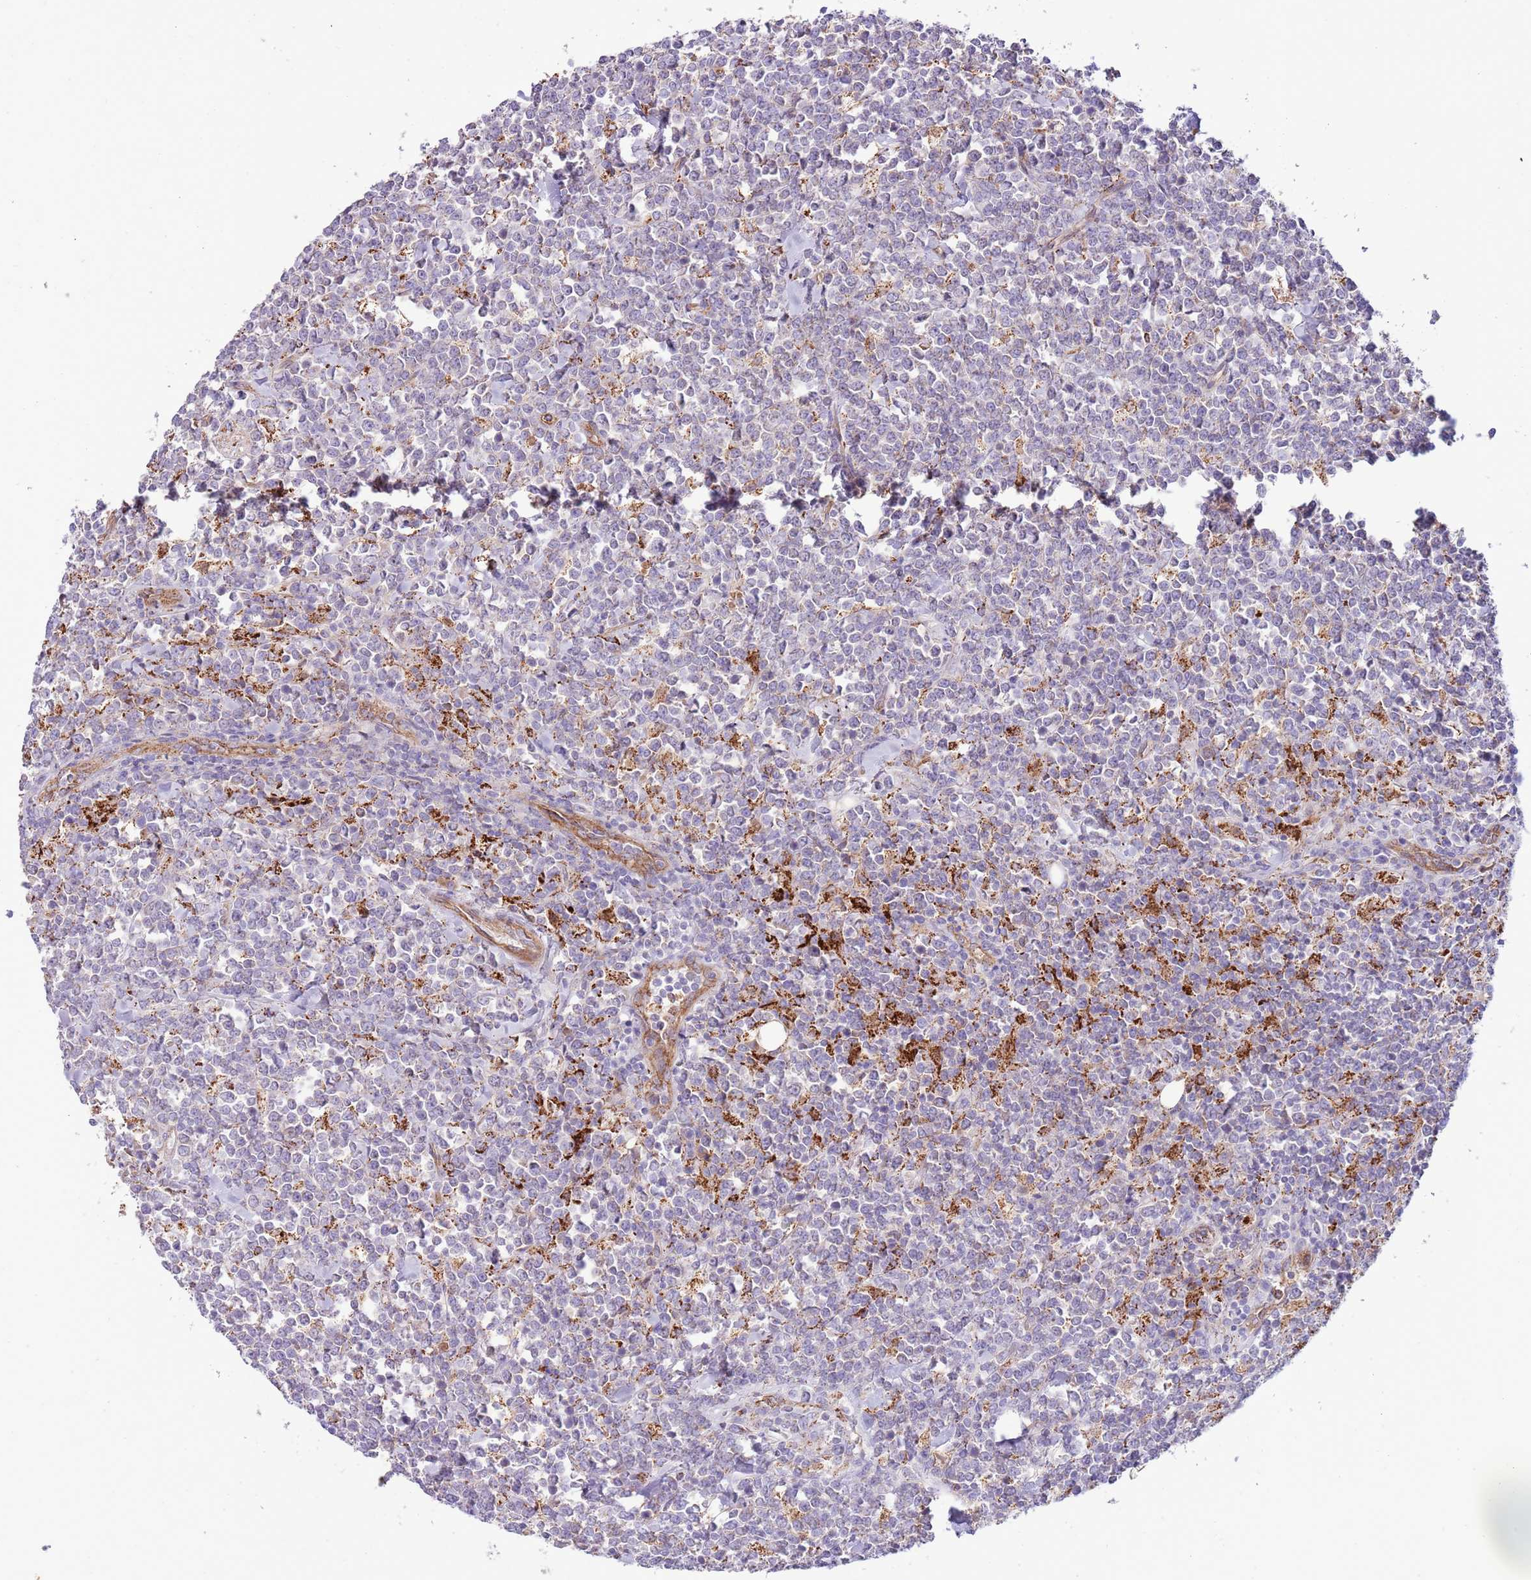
{"staining": {"intensity": "negative", "quantity": "none", "location": "none"}, "tissue": "lymphoma", "cell_type": "Tumor cells", "image_type": "cancer", "snomed": [{"axis": "morphology", "description": "Malignant lymphoma, non-Hodgkin's type, High grade"}, {"axis": "topography", "description": "Small intestine"}, {"axis": "topography", "description": "Colon"}], "caption": "Immunohistochemistry (IHC) image of malignant lymphoma, non-Hodgkin's type (high-grade) stained for a protein (brown), which demonstrates no expression in tumor cells.", "gene": "DOCK6", "patient": {"sex": "male", "age": 8}}